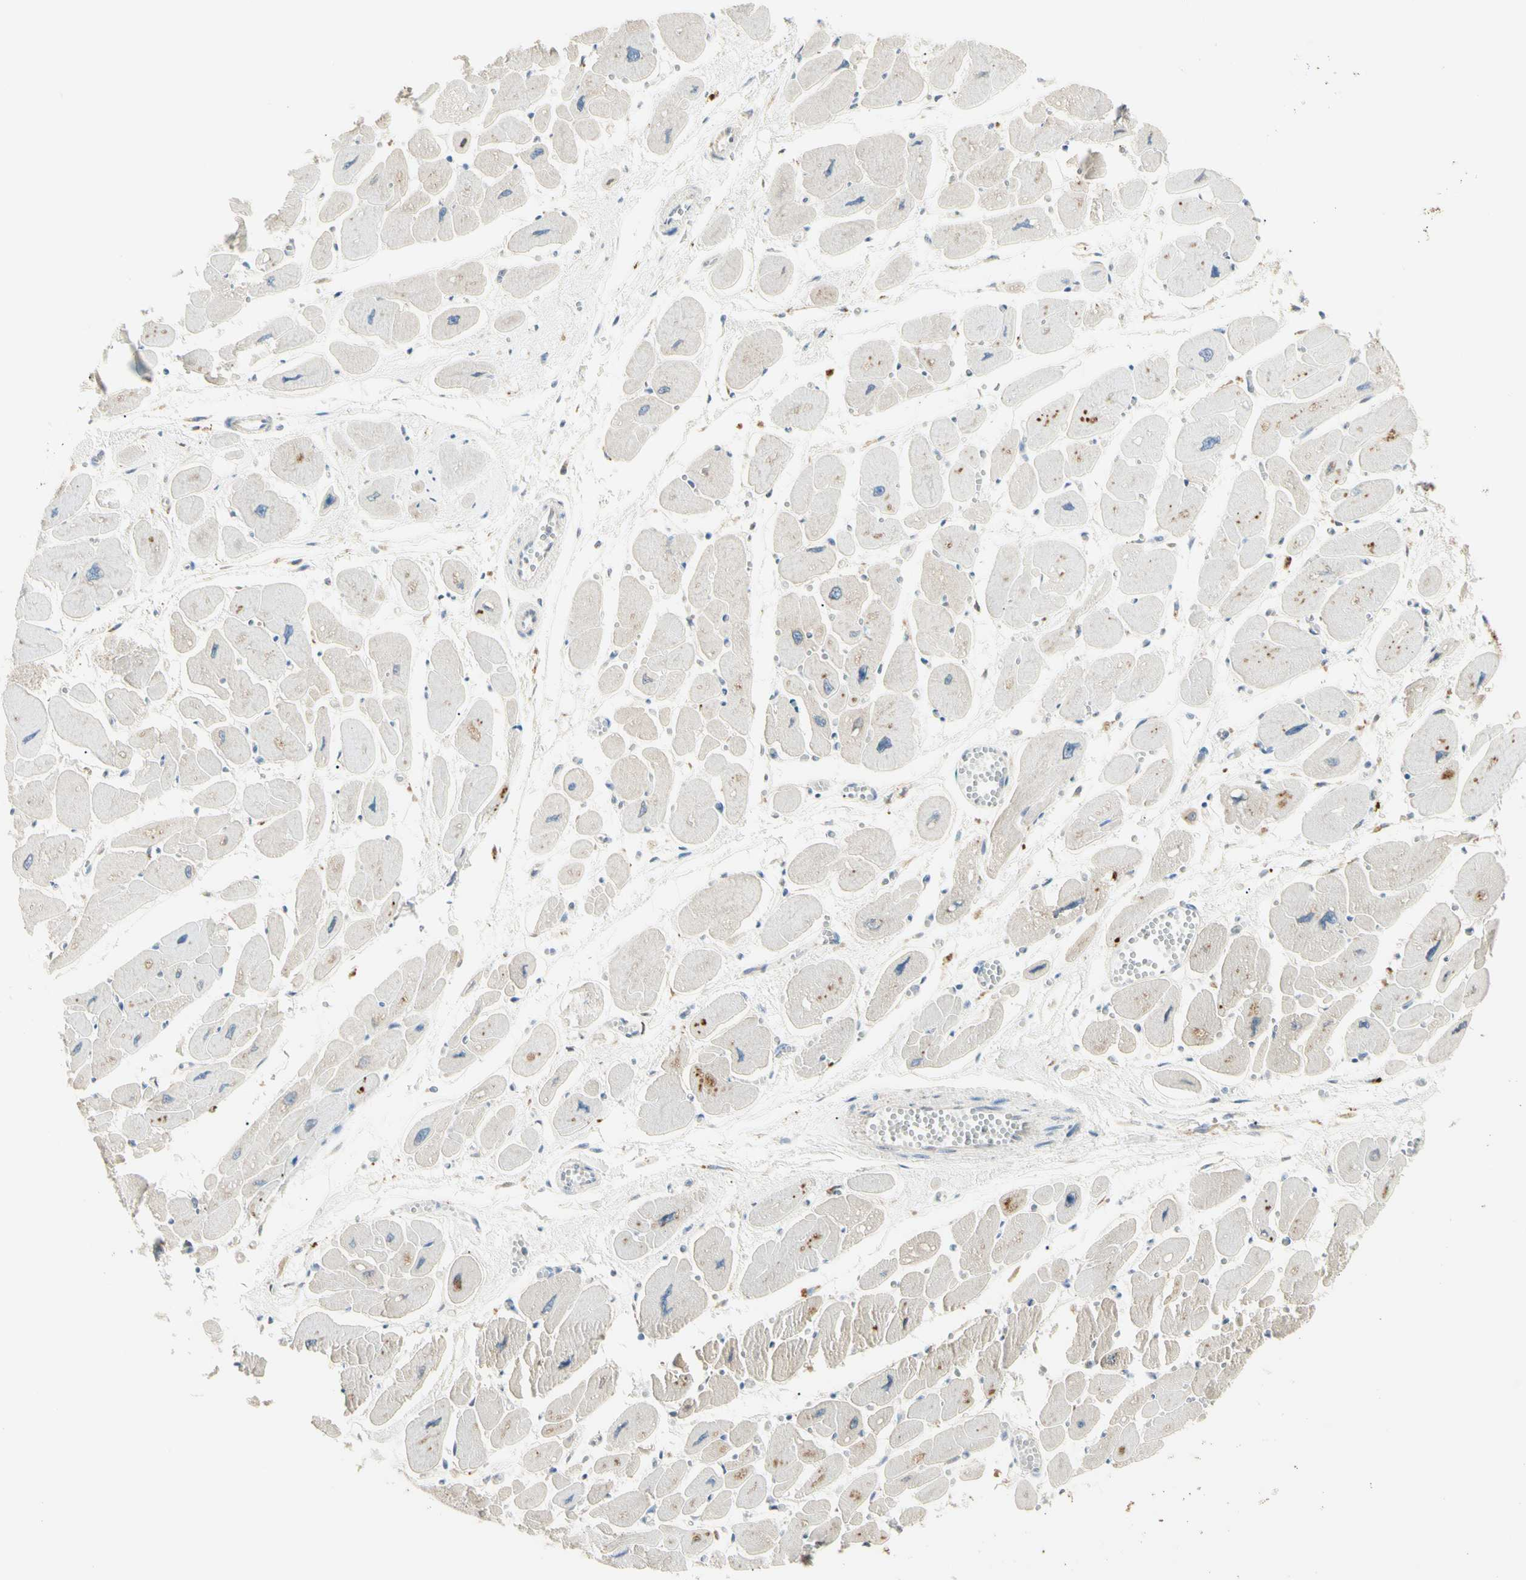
{"staining": {"intensity": "moderate", "quantity": "<25%", "location": "cytoplasmic/membranous"}, "tissue": "heart muscle", "cell_type": "Cardiomyocytes", "image_type": "normal", "snomed": [{"axis": "morphology", "description": "Normal tissue, NOS"}, {"axis": "topography", "description": "Heart"}], "caption": "A high-resolution image shows IHC staining of benign heart muscle, which displays moderate cytoplasmic/membranous staining in about <25% of cardiomyocytes. Using DAB (3,3'-diaminobenzidine) (brown) and hematoxylin (blue) stains, captured at high magnification using brightfield microscopy.", "gene": "LPCAT2", "patient": {"sex": "female", "age": 54}}